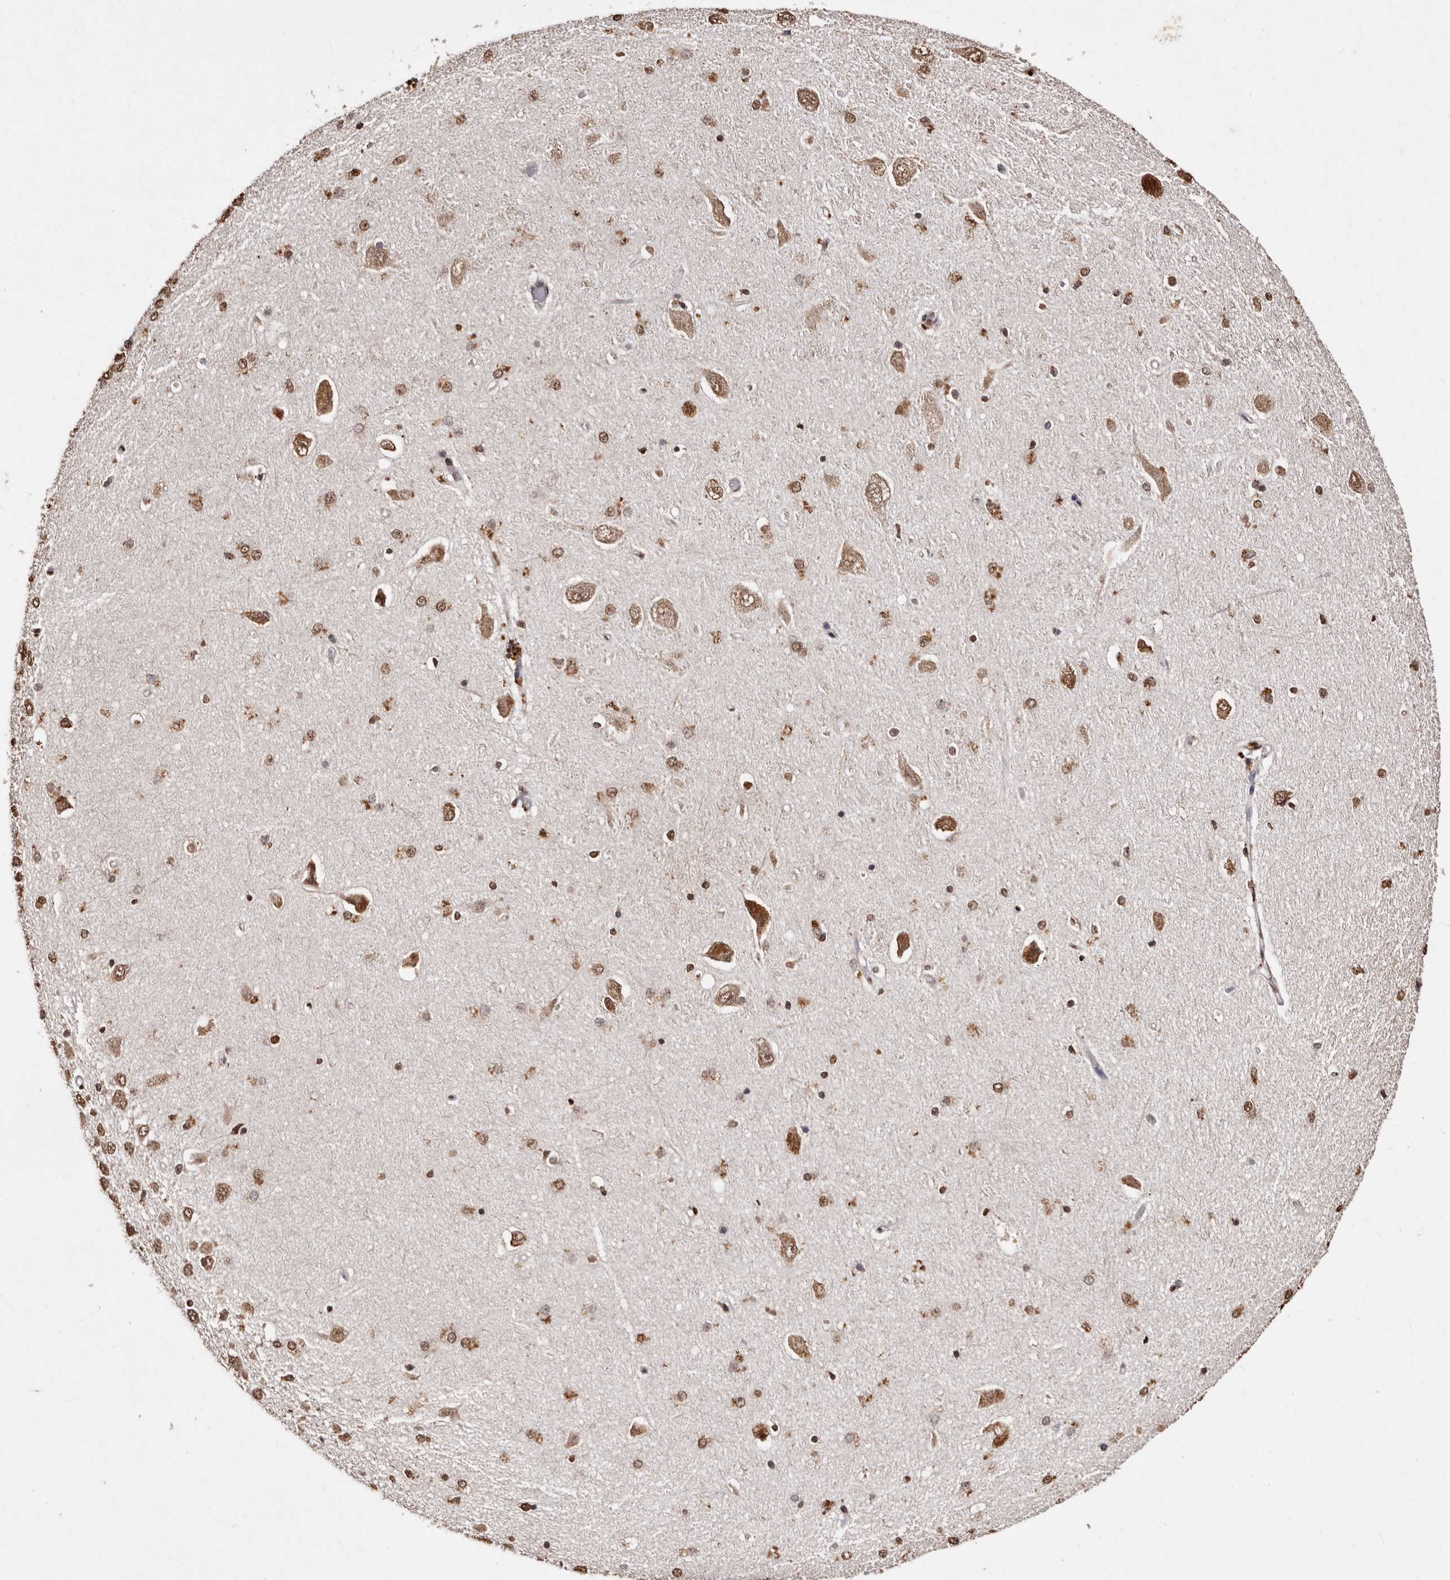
{"staining": {"intensity": "moderate", "quantity": ">75%", "location": "nuclear"}, "tissue": "hippocampus", "cell_type": "Glial cells", "image_type": "normal", "snomed": [{"axis": "morphology", "description": "Normal tissue, NOS"}, {"axis": "topography", "description": "Hippocampus"}], "caption": "Immunohistochemical staining of unremarkable human hippocampus exhibits moderate nuclear protein positivity in approximately >75% of glial cells.", "gene": "ERBB4", "patient": {"sex": "male", "age": 45}}